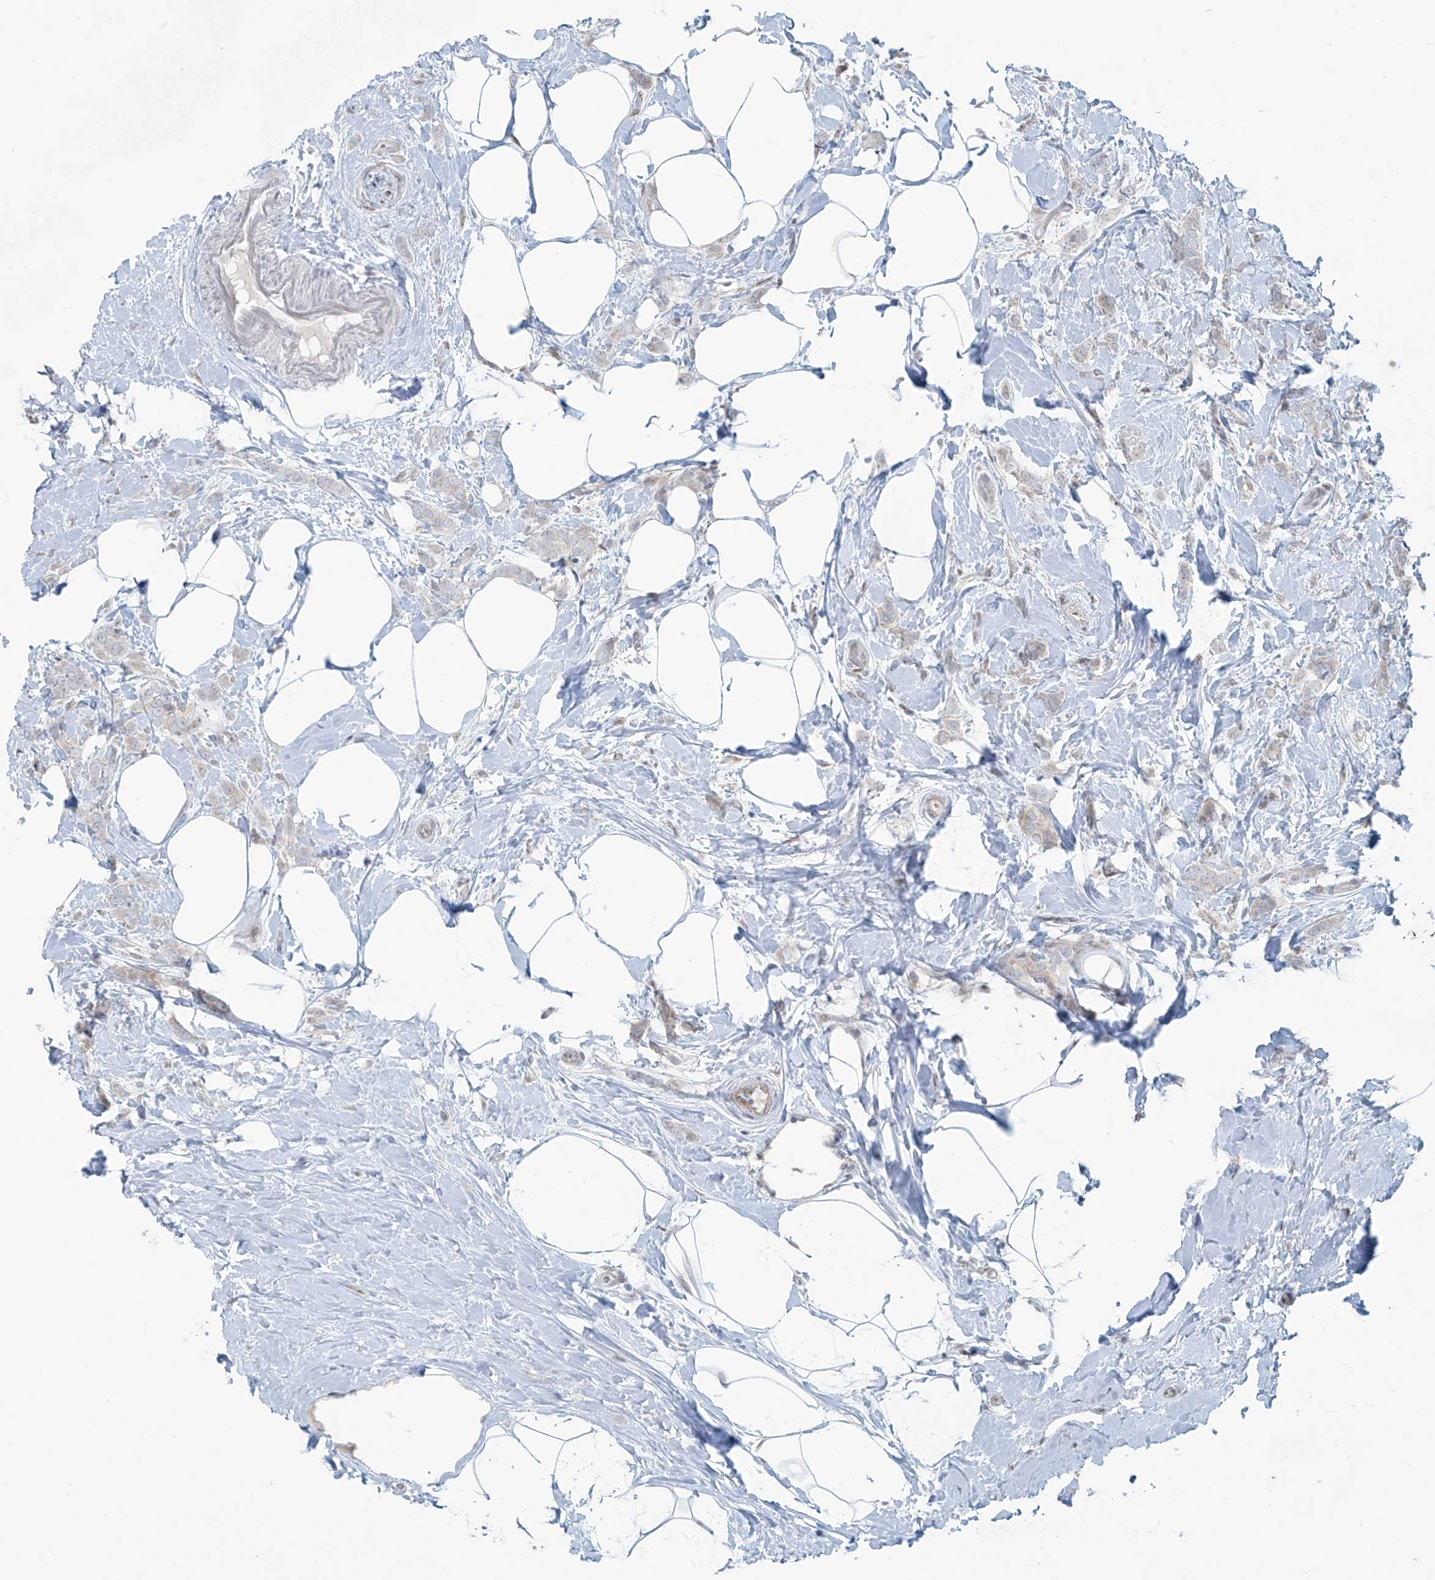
{"staining": {"intensity": "negative", "quantity": "none", "location": "none"}, "tissue": "breast cancer", "cell_type": "Tumor cells", "image_type": "cancer", "snomed": [{"axis": "morphology", "description": "Lobular carcinoma, in situ"}, {"axis": "morphology", "description": "Lobular carcinoma"}, {"axis": "topography", "description": "Breast"}], "caption": "Immunohistochemistry (IHC) histopathology image of neoplastic tissue: human breast lobular carcinoma stained with DAB displays no significant protein expression in tumor cells. (DAB immunohistochemistry visualized using brightfield microscopy, high magnification).", "gene": "PPAT", "patient": {"sex": "female", "age": 41}}